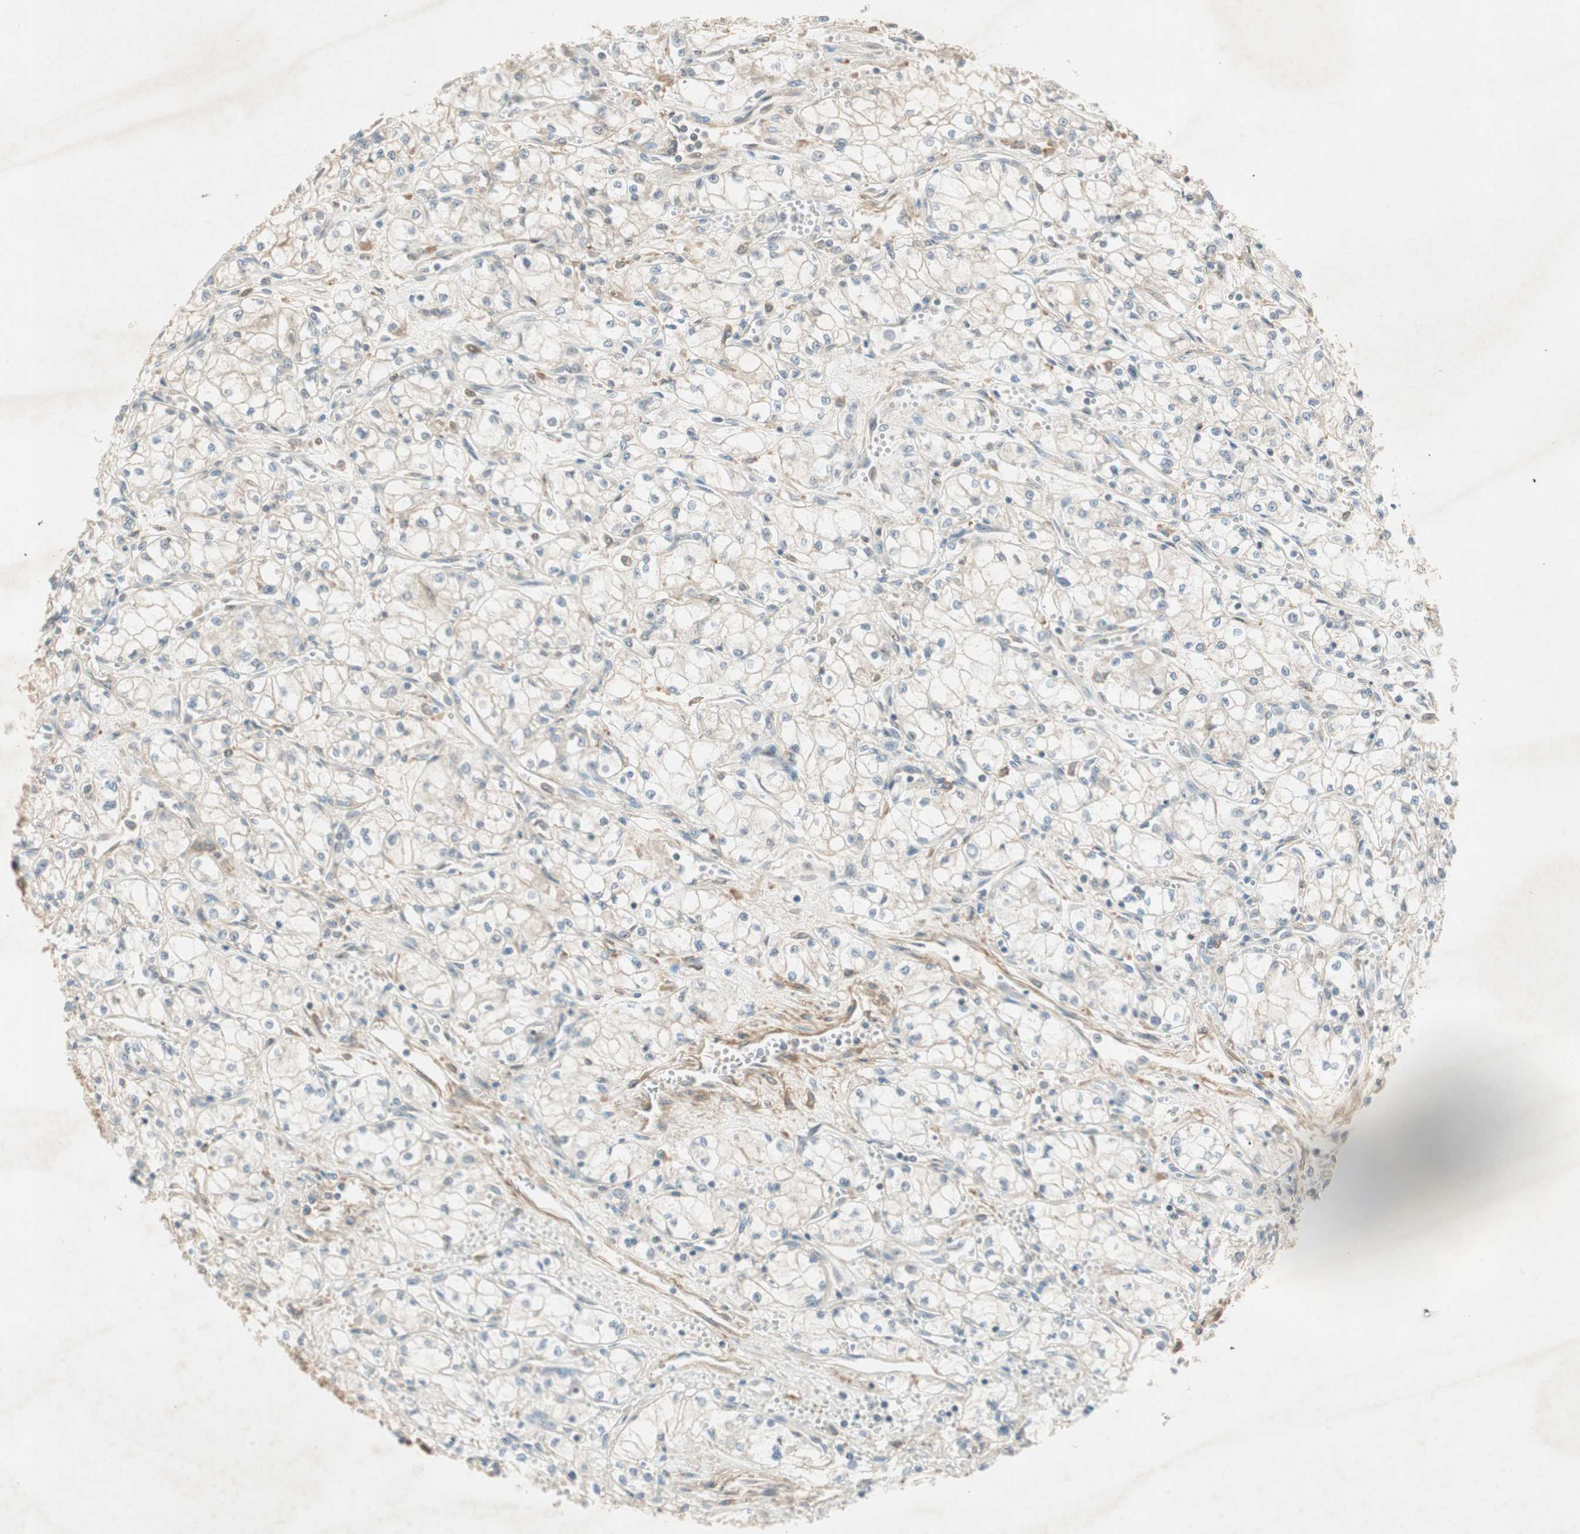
{"staining": {"intensity": "negative", "quantity": "none", "location": "none"}, "tissue": "renal cancer", "cell_type": "Tumor cells", "image_type": "cancer", "snomed": [{"axis": "morphology", "description": "Normal tissue, NOS"}, {"axis": "morphology", "description": "Adenocarcinoma, NOS"}, {"axis": "topography", "description": "Kidney"}], "caption": "Immunohistochemistry micrograph of neoplastic tissue: human renal cancer (adenocarcinoma) stained with DAB exhibits no significant protein positivity in tumor cells.", "gene": "RNGTT", "patient": {"sex": "male", "age": 59}}